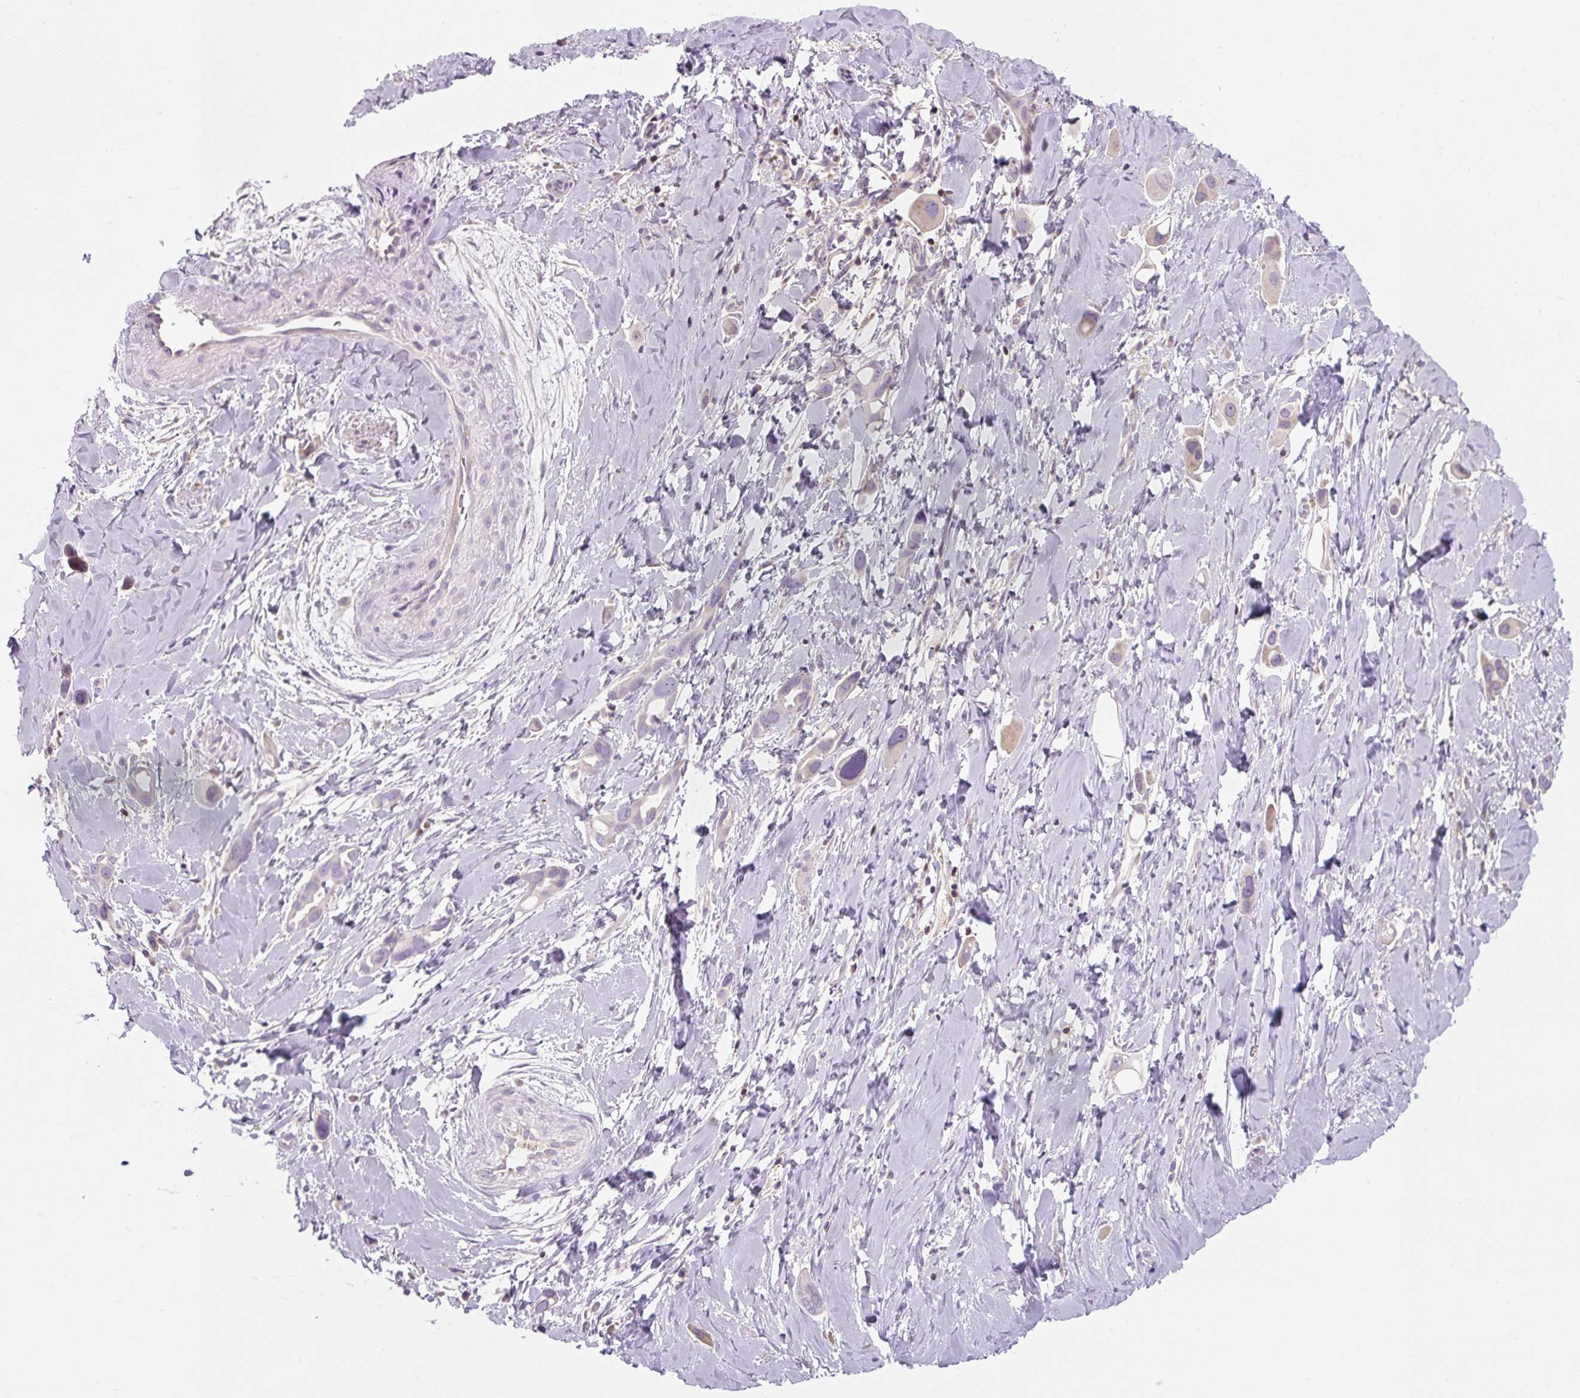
{"staining": {"intensity": "negative", "quantity": "none", "location": "none"}, "tissue": "lung cancer", "cell_type": "Tumor cells", "image_type": "cancer", "snomed": [{"axis": "morphology", "description": "Adenocarcinoma, NOS"}, {"axis": "topography", "description": "Lung"}], "caption": "Tumor cells are negative for protein expression in human lung cancer.", "gene": "TIGD2", "patient": {"sex": "male", "age": 76}}